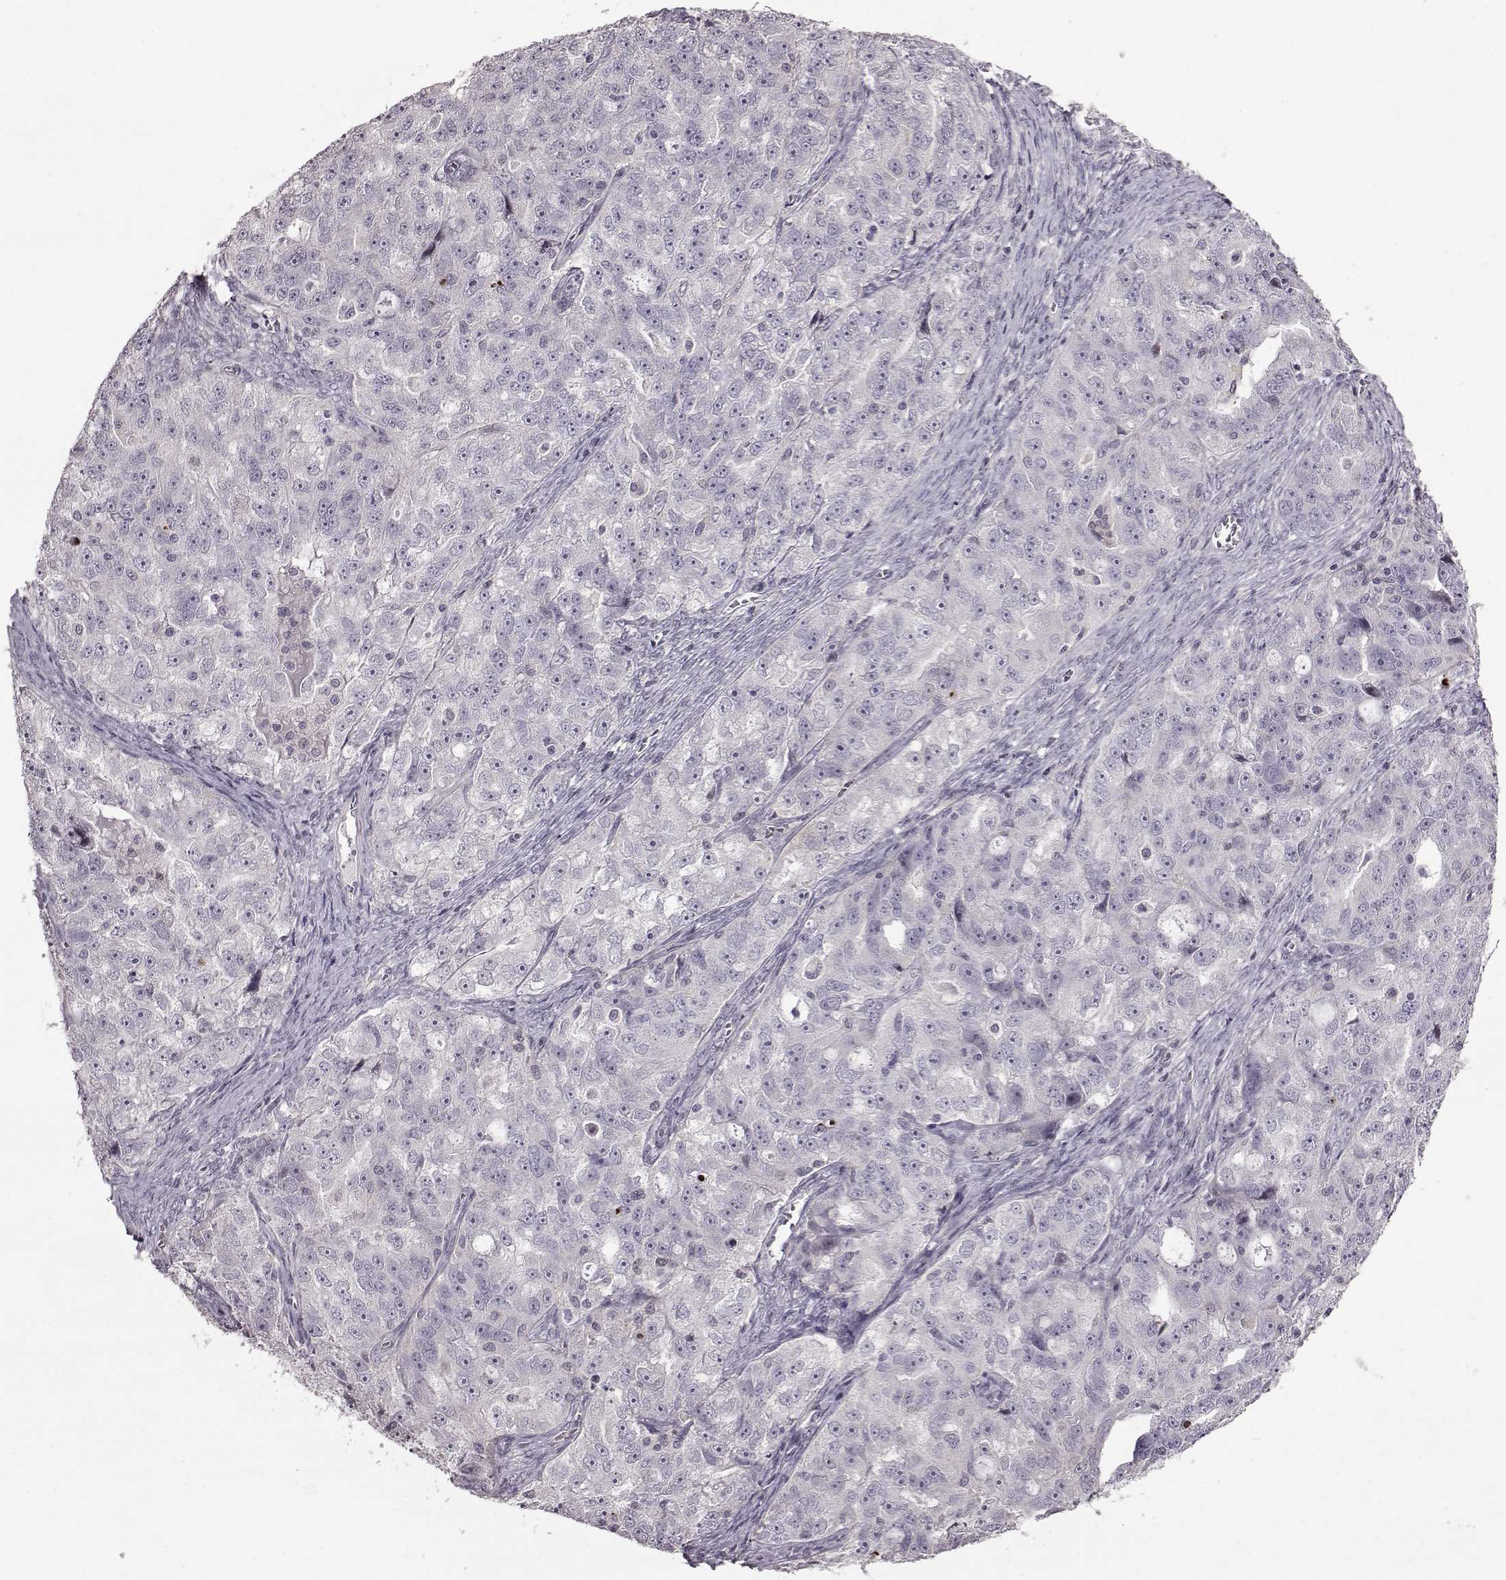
{"staining": {"intensity": "negative", "quantity": "none", "location": "none"}, "tissue": "ovarian cancer", "cell_type": "Tumor cells", "image_type": "cancer", "snomed": [{"axis": "morphology", "description": "Cystadenocarcinoma, serous, NOS"}, {"axis": "topography", "description": "Ovary"}], "caption": "High power microscopy photomicrograph of an IHC micrograph of ovarian serous cystadenocarcinoma, revealing no significant positivity in tumor cells.", "gene": "GAL", "patient": {"sex": "female", "age": 51}}